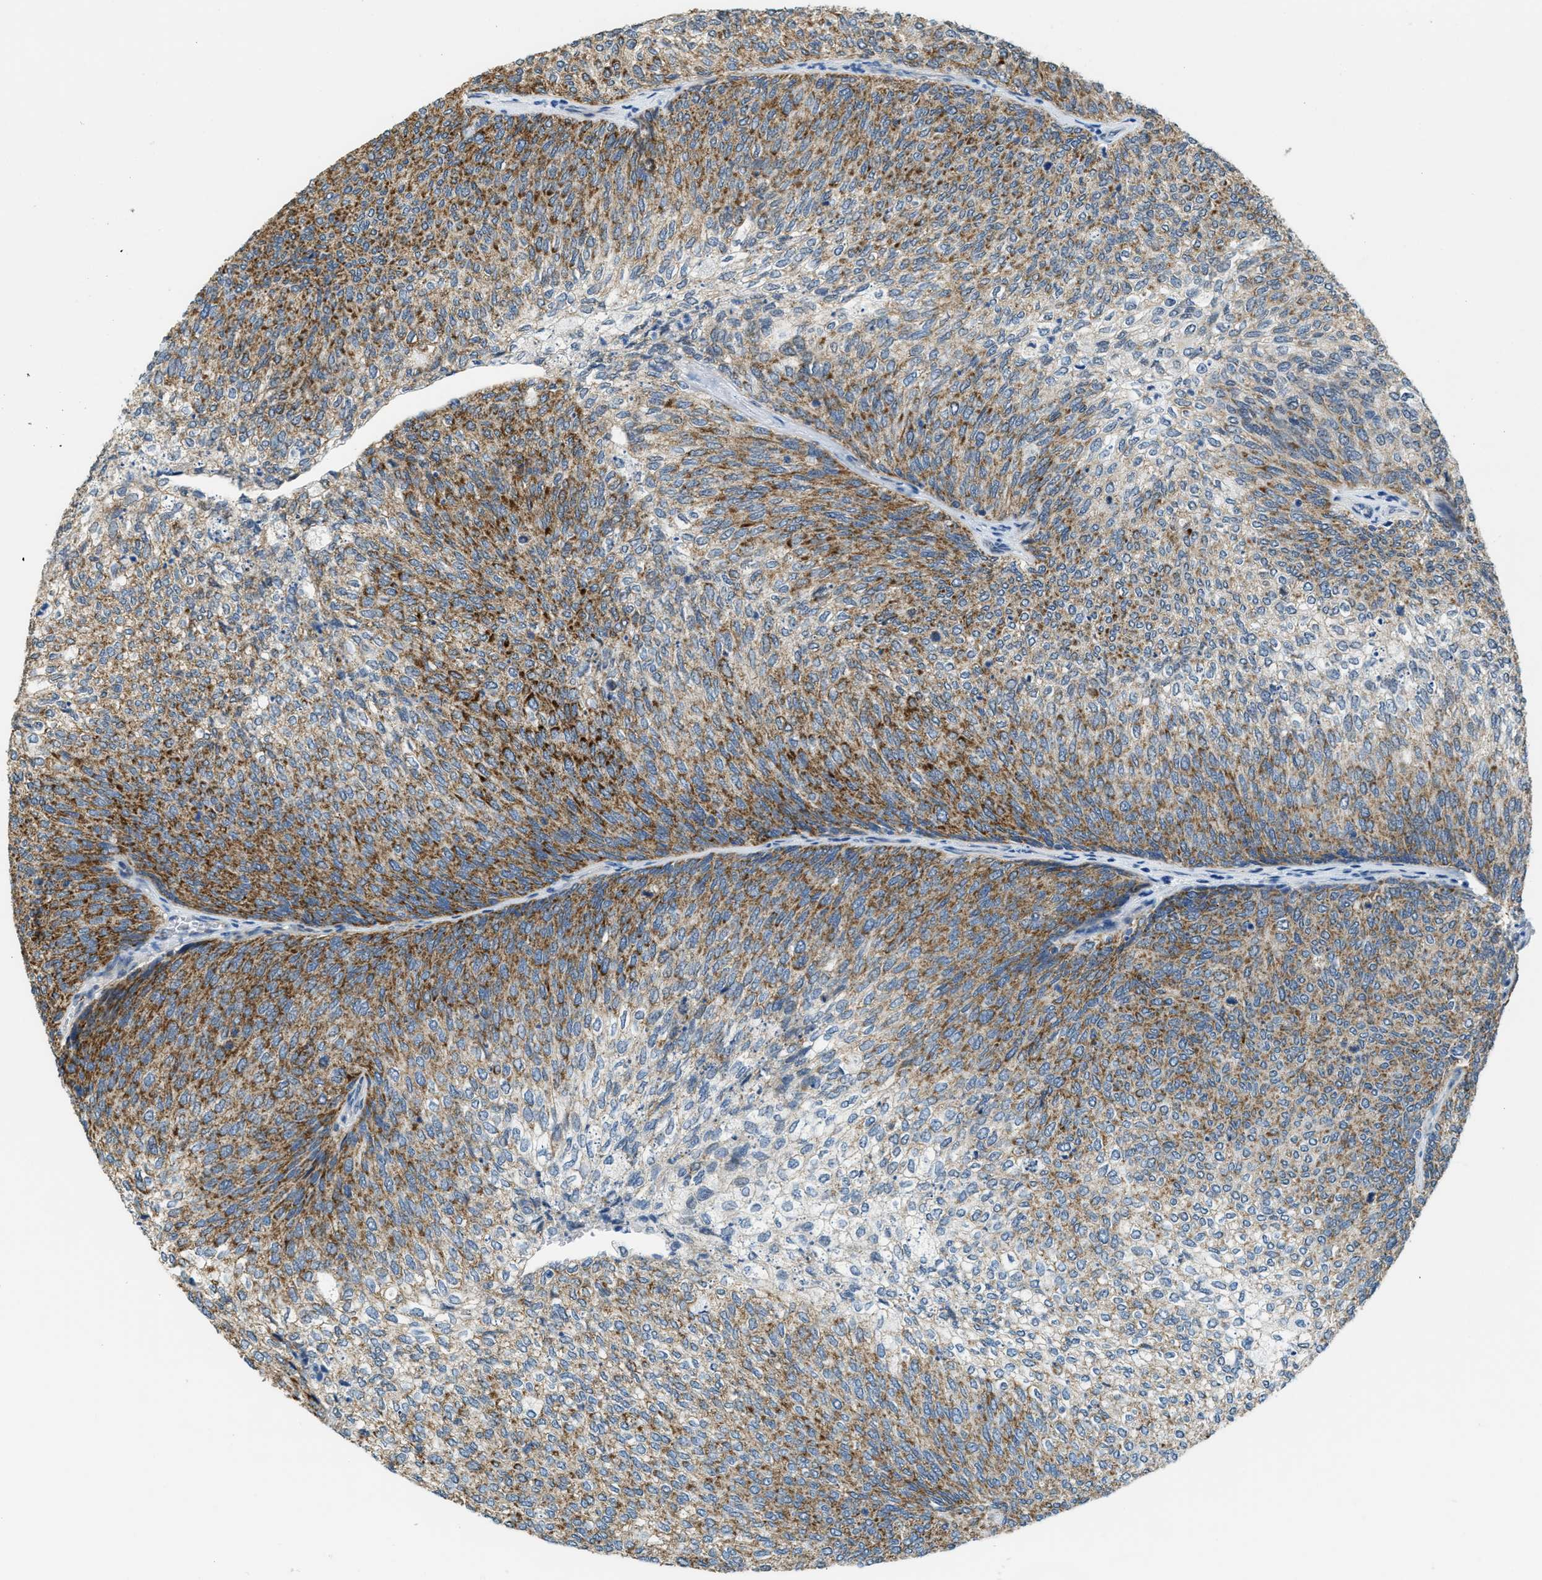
{"staining": {"intensity": "strong", "quantity": "25%-75%", "location": "cytoplasmic/membranous"}, "tissue": "urothelial cancer", "cell_type": "Tumor cells", "image_type": "cancer", "snomed": [{"axis": "morphology", "description": "Urothelial carcinoma, Low grade"}, {"axis": "topography", "description": "Urinary bladder"}], "caption": "There is high levels of strong cytoplasmic/membranous expression in tumor cells of low-grade urothelial carcinoma, as demonstrated by immunohistochemical staining (brown color).", "gene": "TOMM70", "patient": {"sex": "female", "age": 79}}